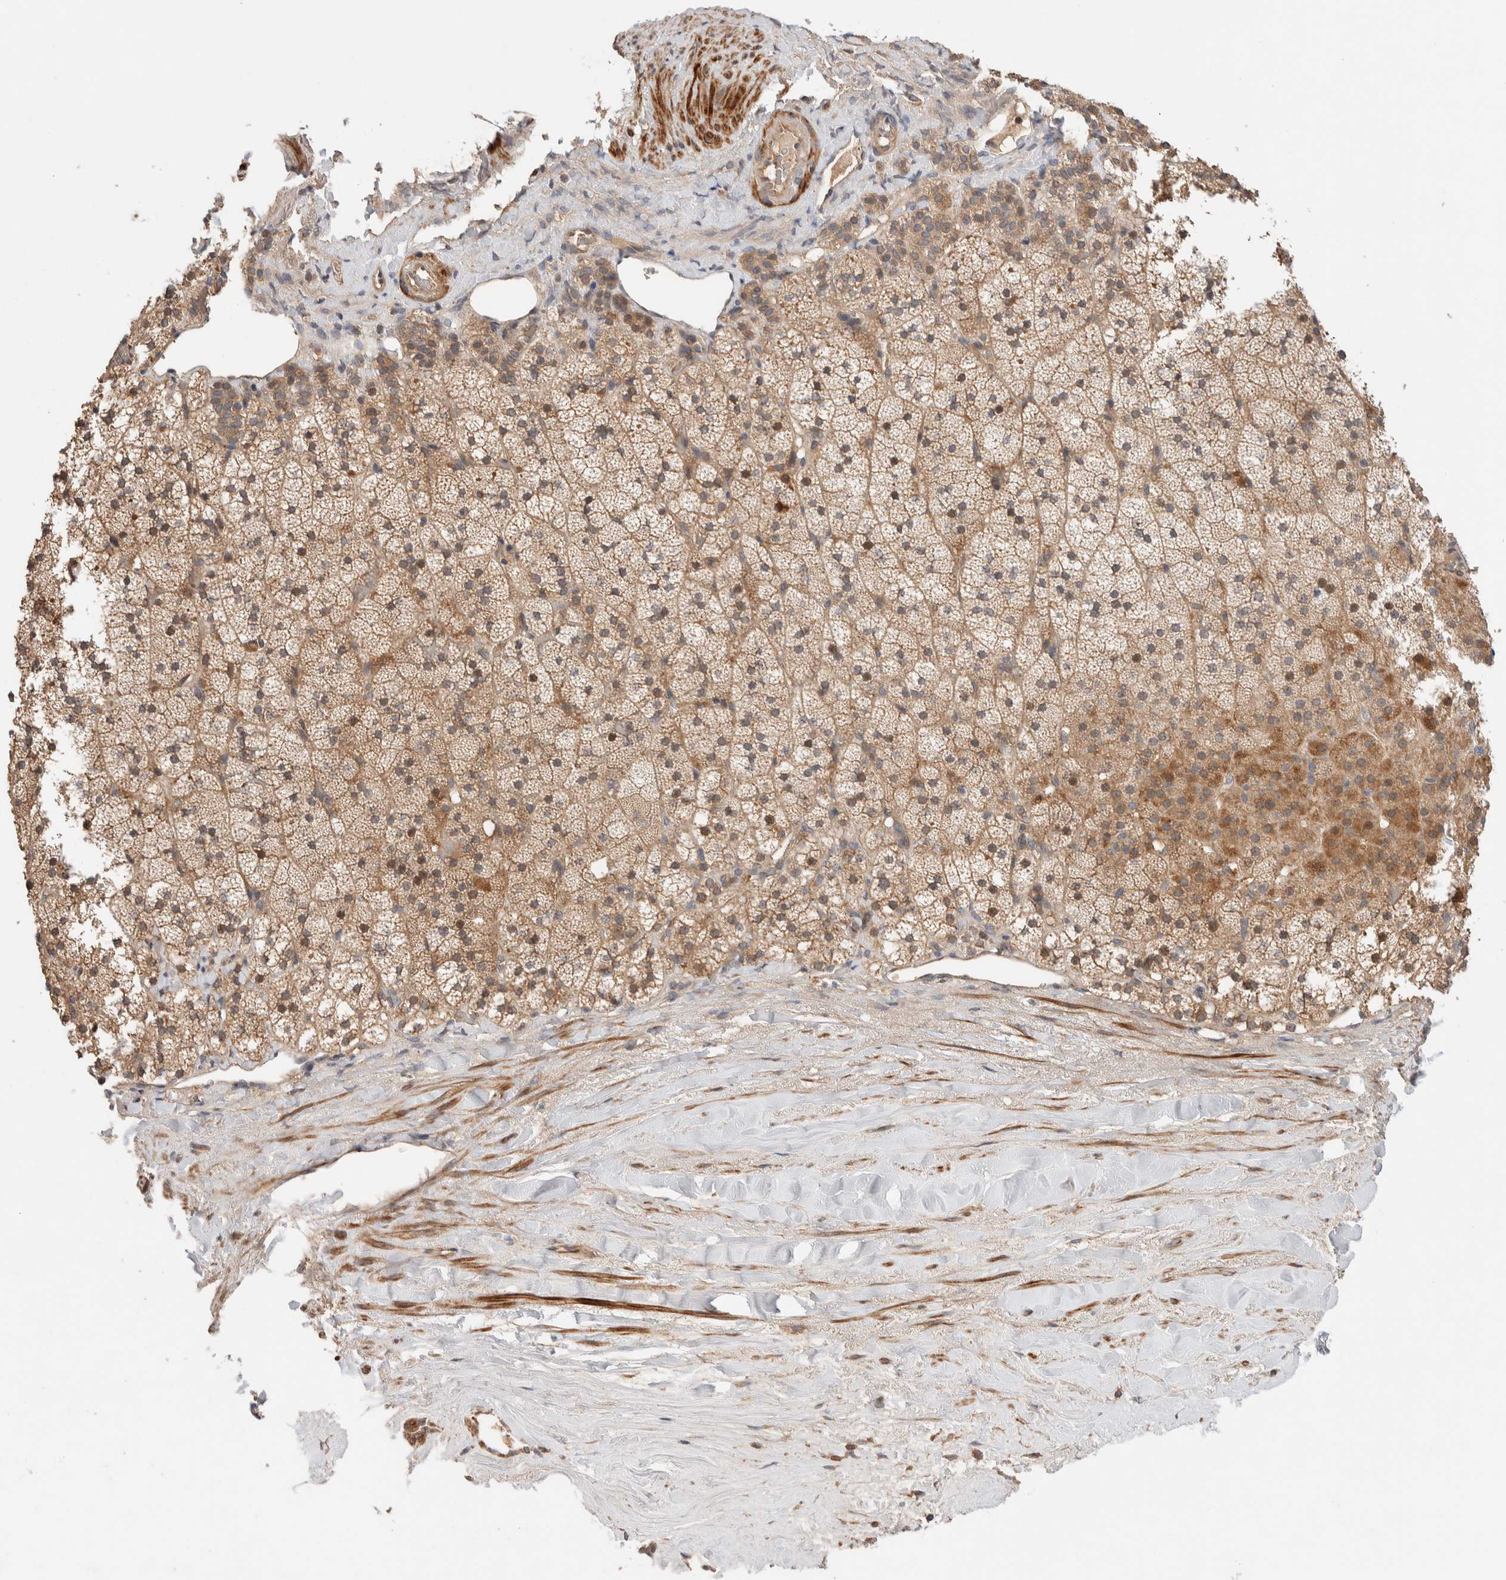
{"staining": {"intensity": "moderate", "quantity": ">75%", "location": "cytoplasmic/membranous"}, "tissue": "adrenal gland", "cell_type": "Glandular cells", "image_type": "normal", "snomed": [{"axis": "morphology", "description": "Normal tissue, NOS"}, {"axis": "topography", "description": "Adrenal gland"}], "caption": "Immunohistochemistry of unremarkable human adrenal gland demonstrates medium levels of moderate cytoplasmic/membranous positivity in about >75% of glandular cells.", "gene": "WDR91", "patient": {"sex": "male", "age": 35}}